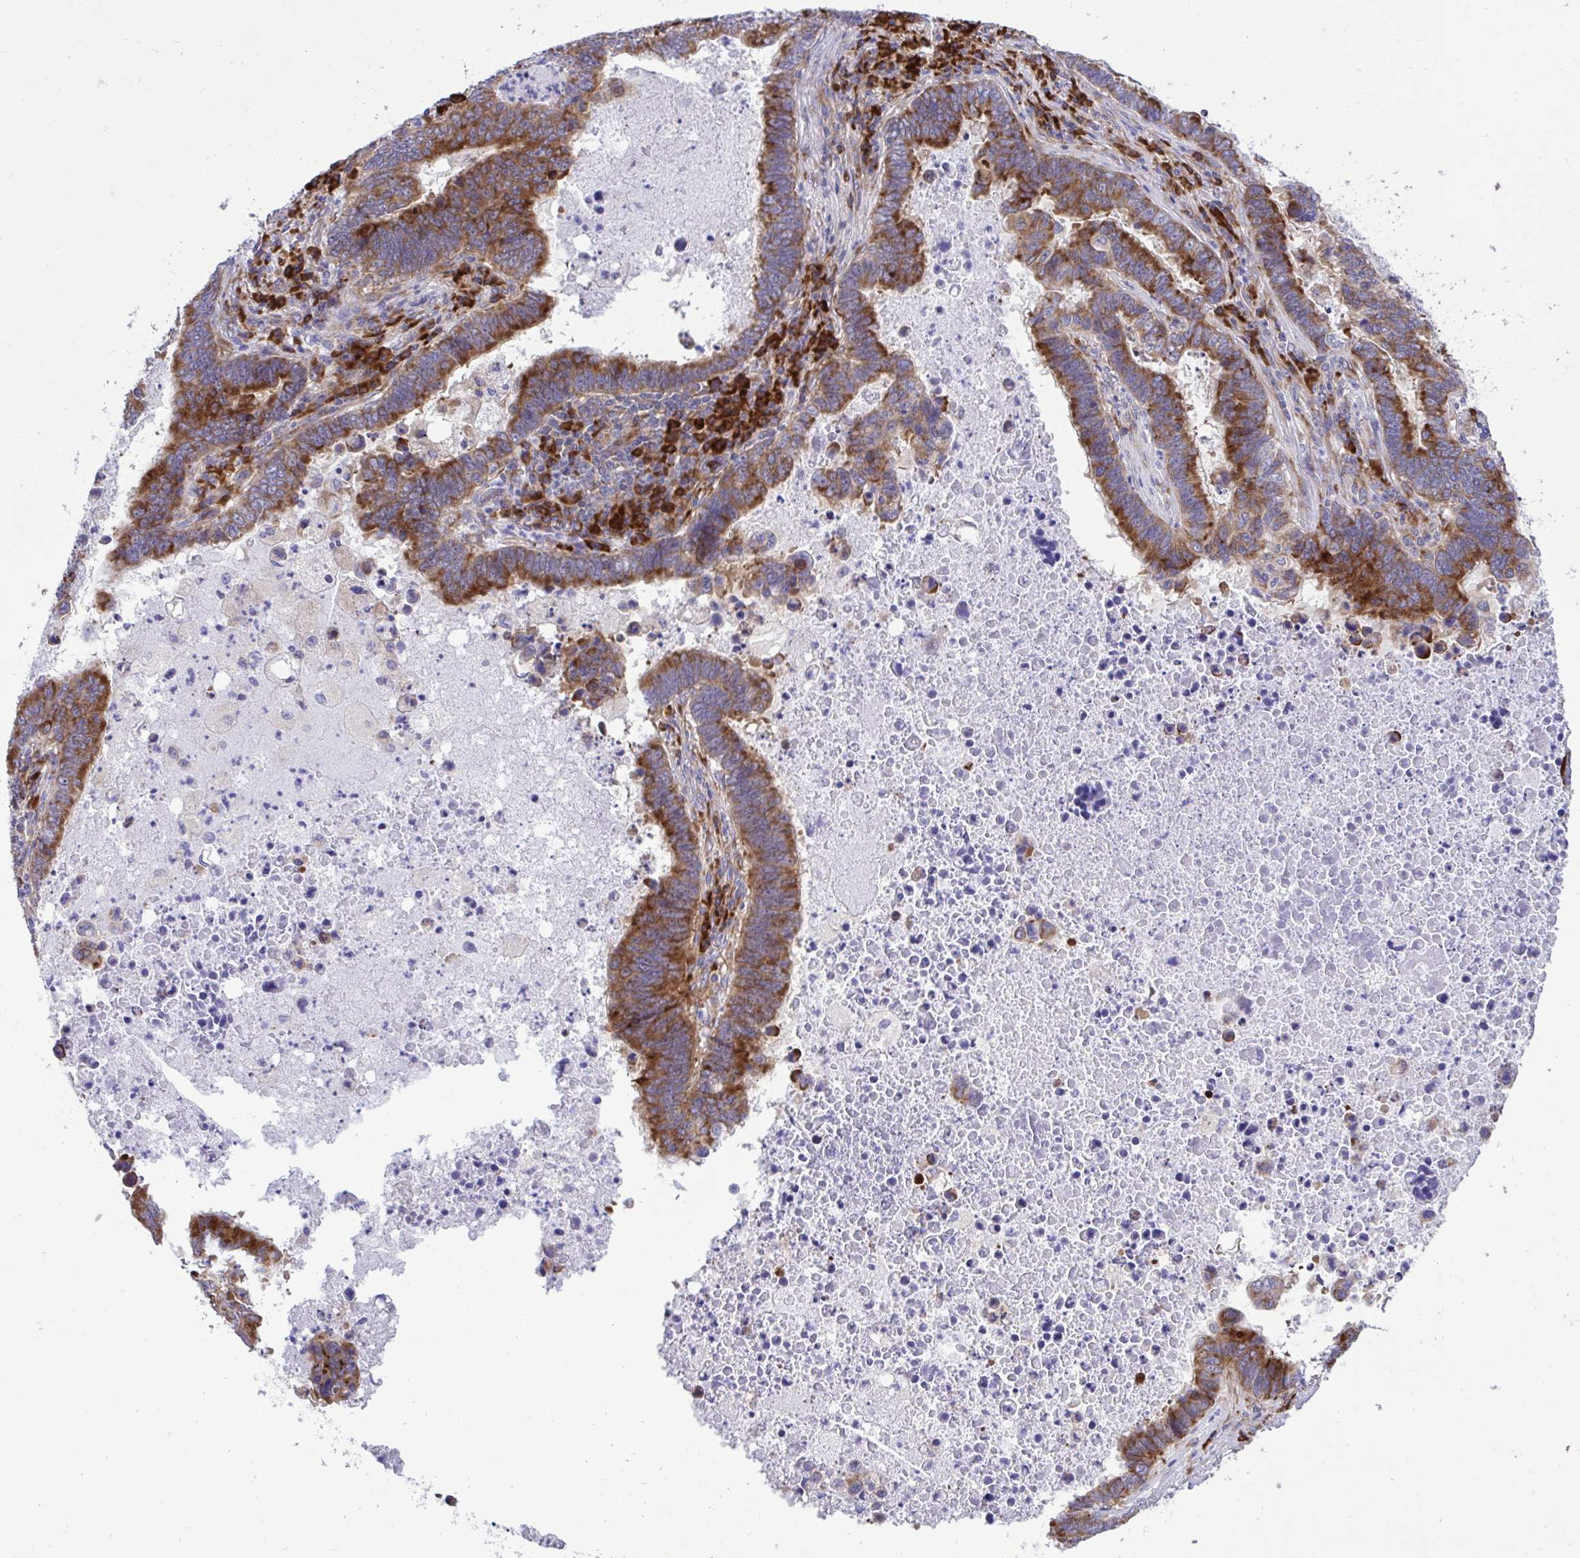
{"staining": {"intensity": "strong", "quantity": ">75%", "location": "cytoplasmic/membranous"}, "tissue": "lung cancer", "cell_type": "Tumor cells", "image_type": "cancer", "snomed": [{"axis": "morphology", "description": "Aneuploidy"}, {"axis": "morphology", "description": "Adenocarcinoma, NOS"}, {"axis": "morphology", "description": "Adenocarcinoma primary or metastatic"}, {"axis": "topography", "description": "Lung"}], "caption": "Lung cancer stained with a protein marker demonstrates strong staining in tumor cells.", "gene": "RPS15", "patient": {"sex": "female", "age": 75}}